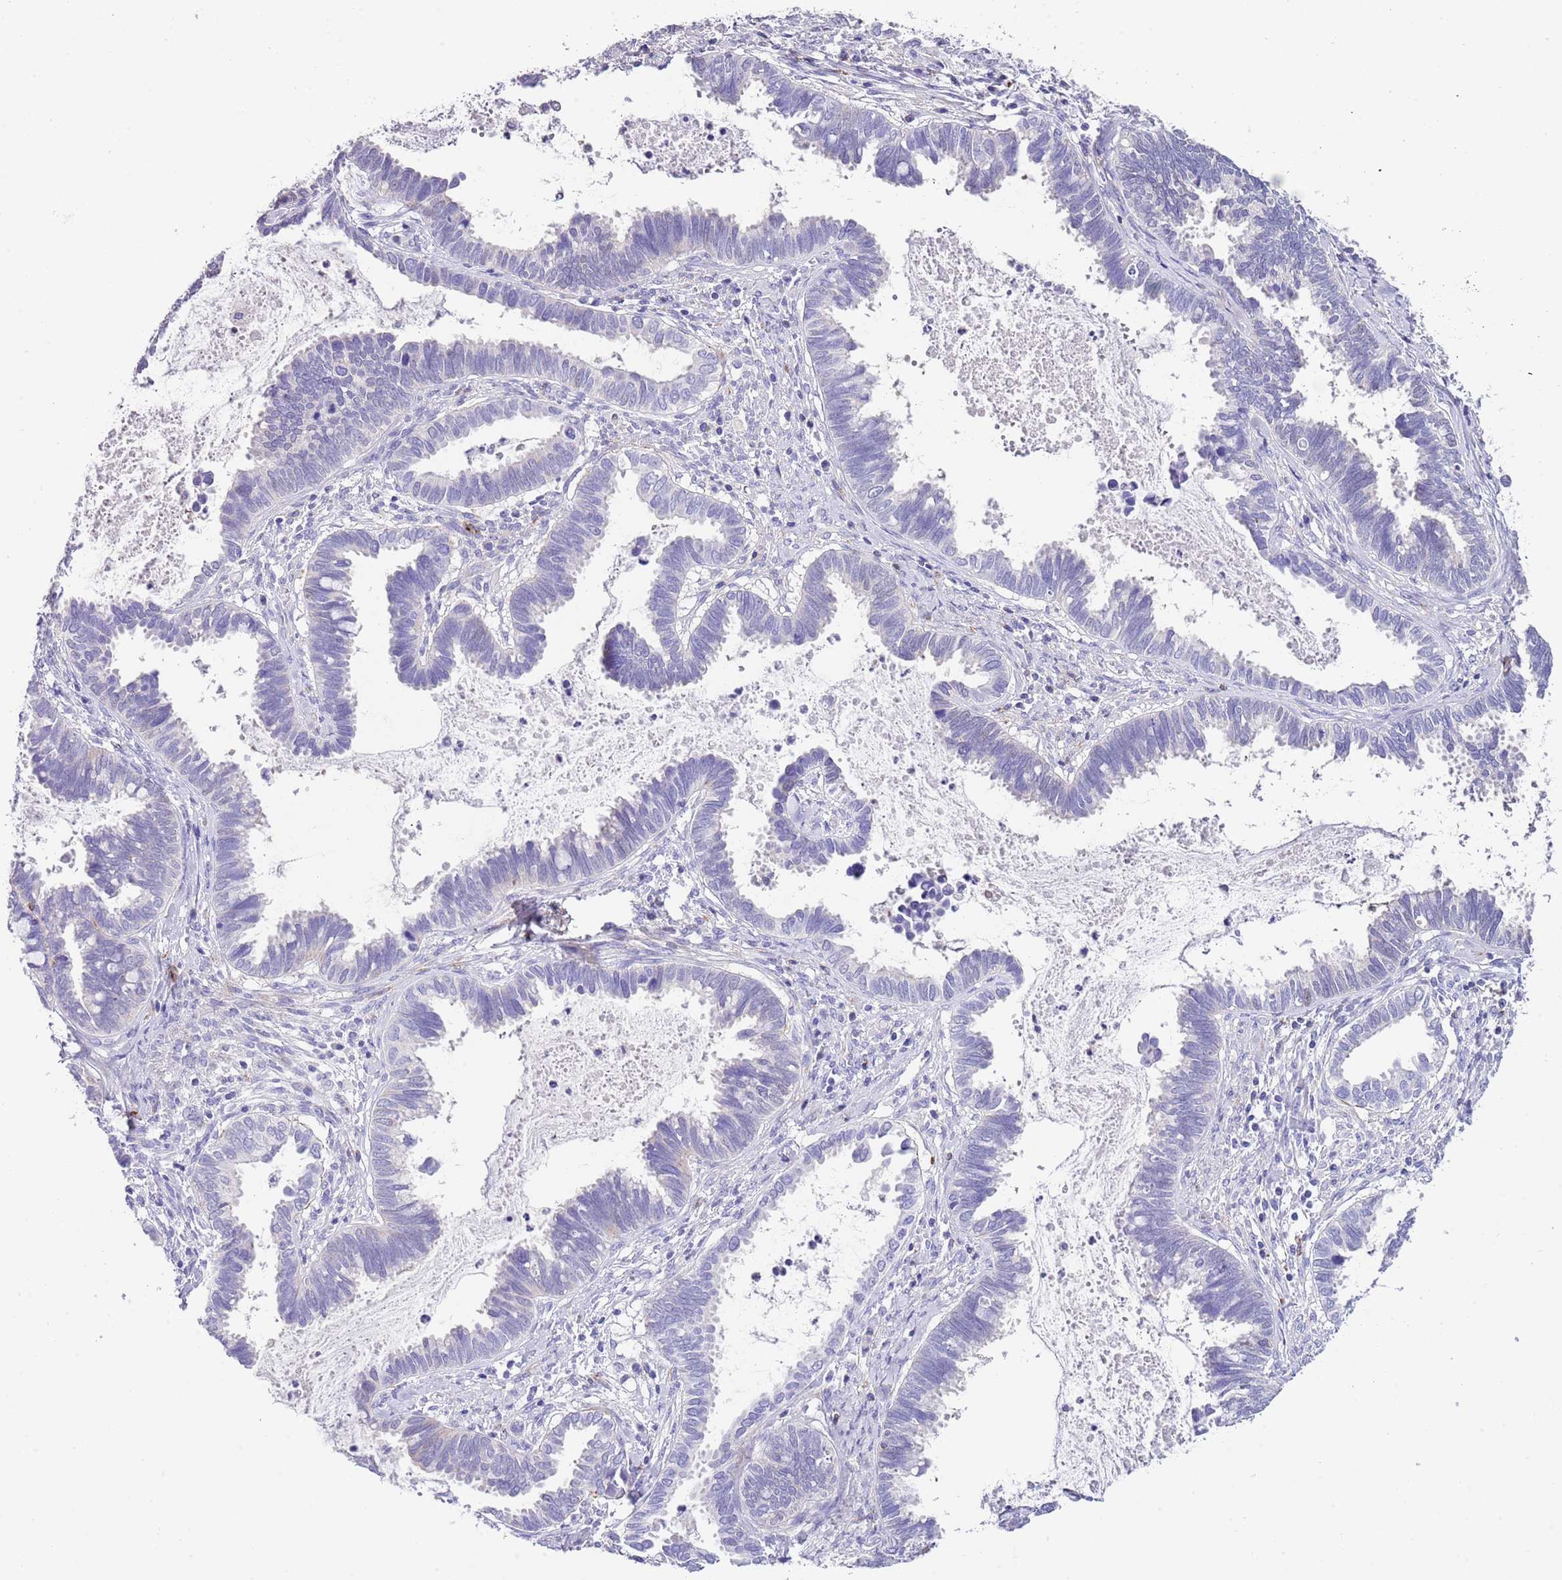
{"staining": {"intensity": "negative", "quantity": "none", "location": "none"}, "tissue": "cervical cancer", "cell_type": "Tumor cells", "image_type": "cancer", "snomed": [{"axis": "morphology", "description": "Adenocarcinoma, NOS"}, {"axis": "topography", "description": "Cervix"}], "caption": "DAB (3,3'-diaminobenzidine) immunohistochemical staining of cervical adenocarcinoma exhibits no significant positivity in tumor cells.", "gene": "ALDH3A1", "patient": {"sex": "female", "age": 37}}